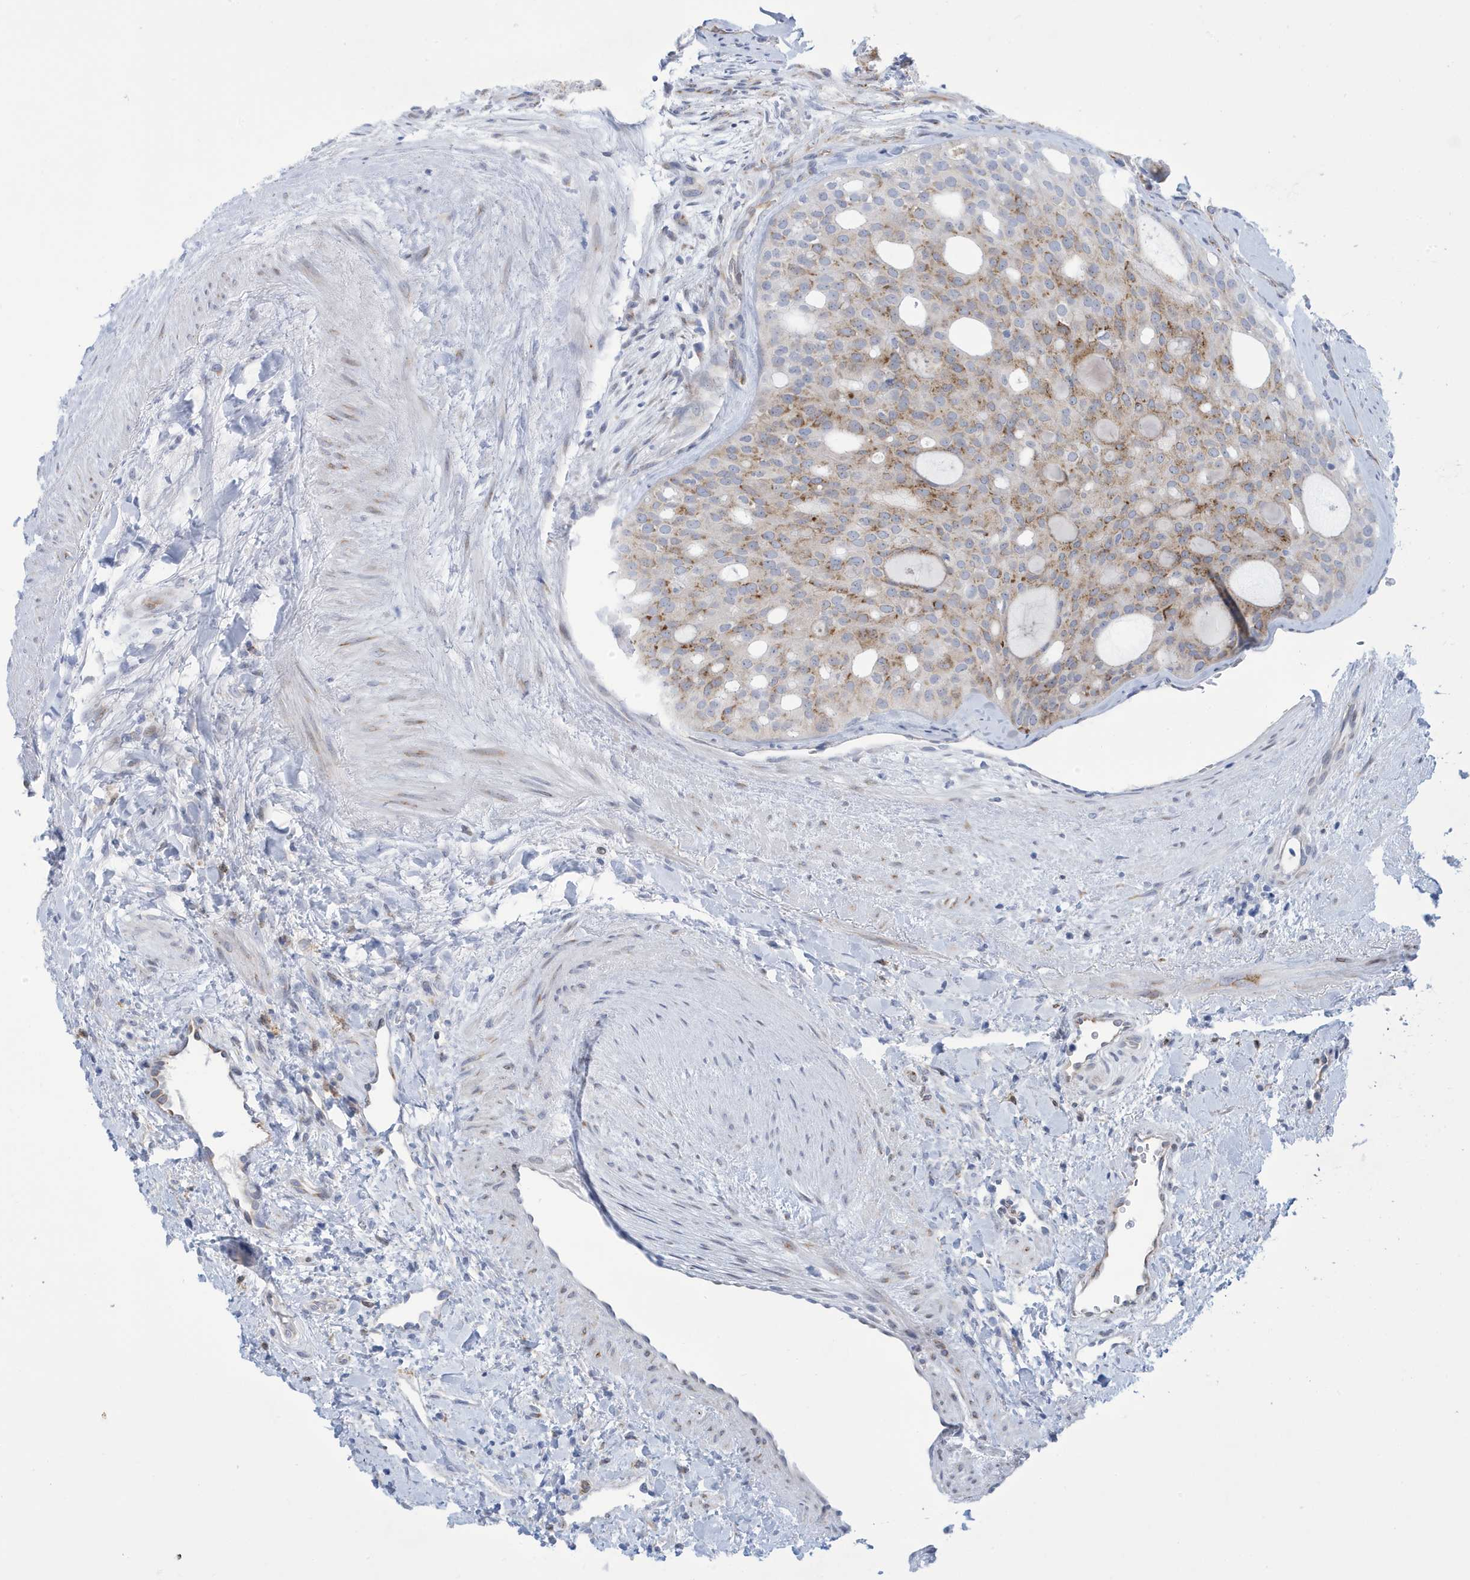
{"staining": {"intensity": "moderate", "quantity": "25%-75%", "location": "cytoplasmic/membranous"}, "tissue": "thyroid cancer", "cell_type": "Tumor cells", "image_type": "cancer", "snomed": [{"axis": "morphology", "description": "Follicular adenoma carcinoma, NOS"}, {"axis": "topography", "description": "Thyroid gland"}], "caption": "This photomicrograph displays immunohistochemistry staining of follicular adenoma carcinoma (thyroid), with medium moderate cytoplasmic/membranous expression in approximately 25%-75% of tumor cells.", "gene": "SEMA3F", "patient": {"sex": "male", "age": 75}}